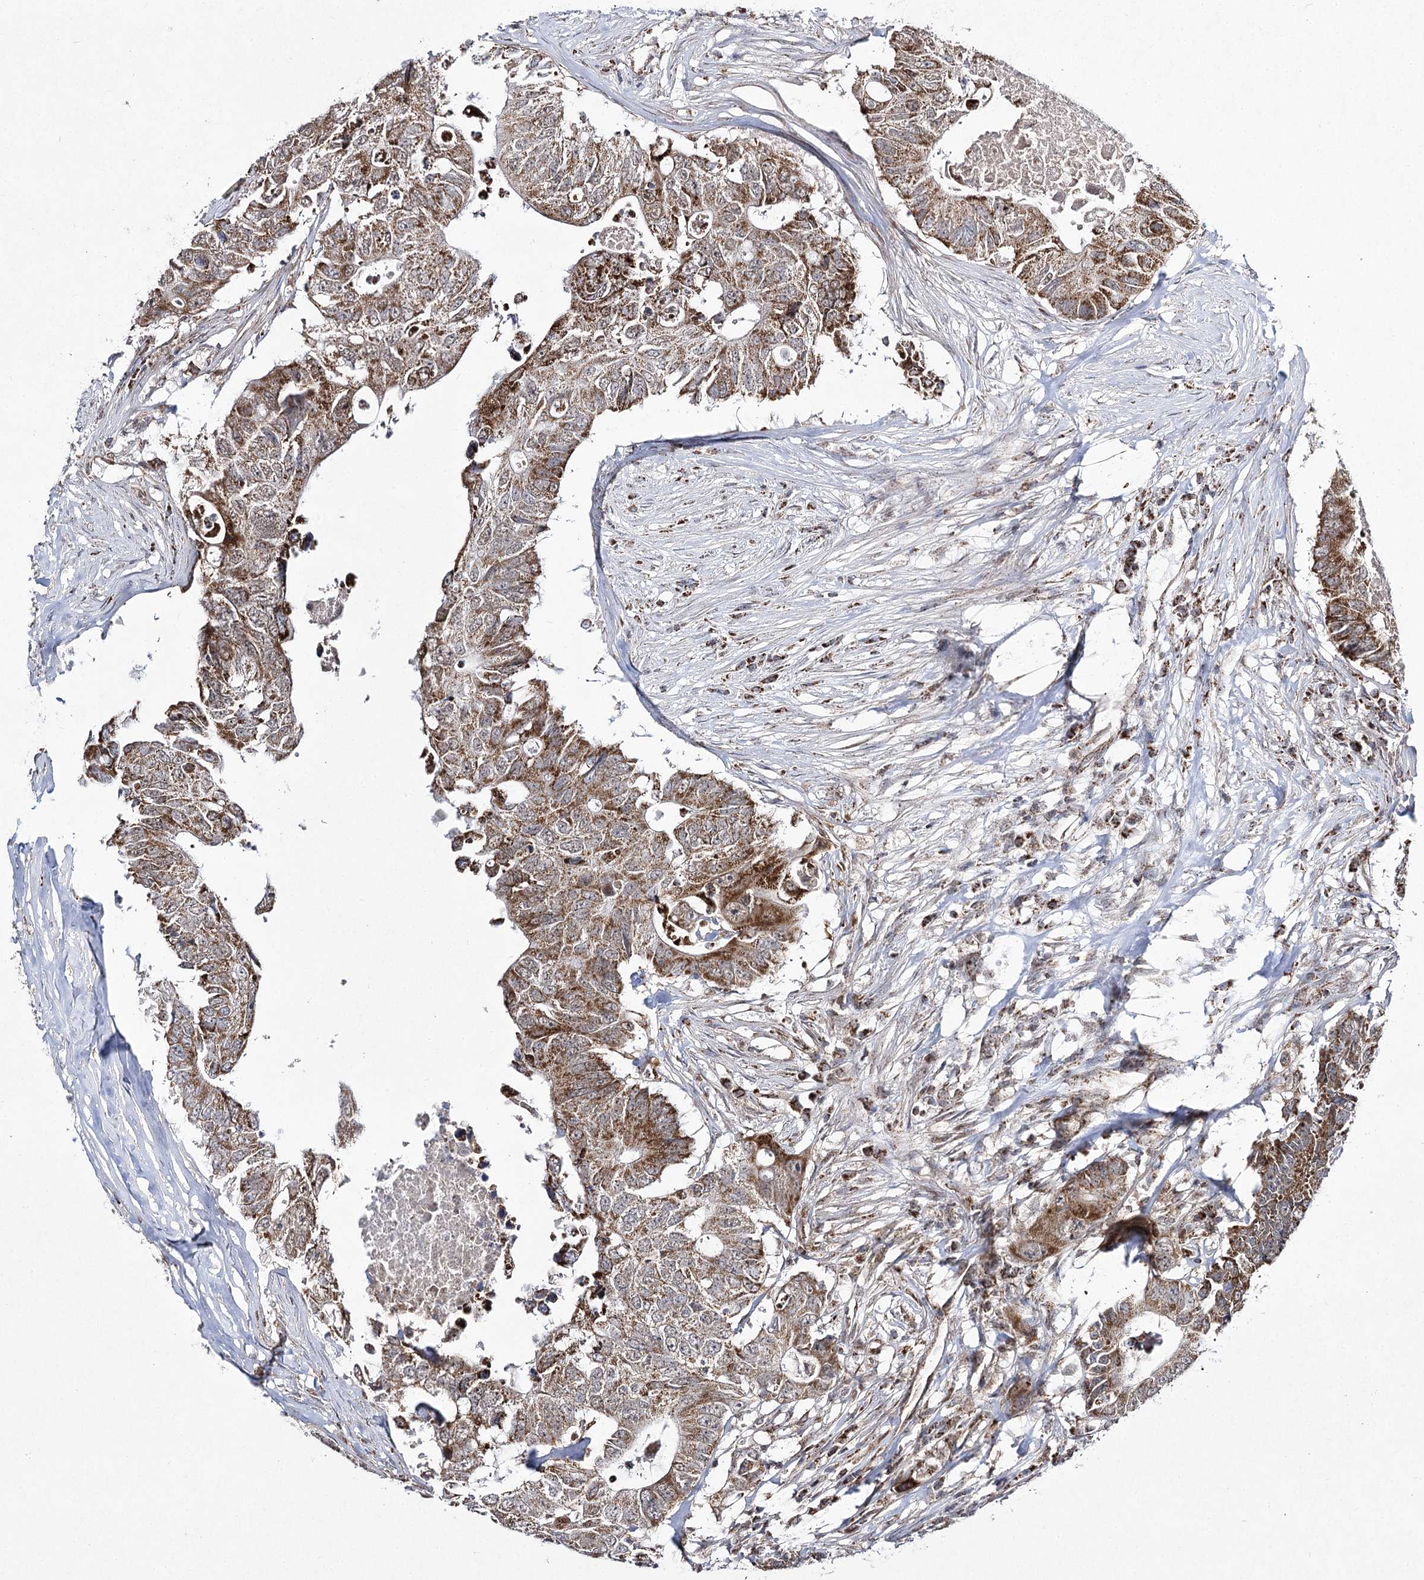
{"staining": {"intensity": "strong", "quantity": ">75%", "location": "cytoplasmic/membranous"}, "tissue": "colorectal cancer", "cell_type": "Tumor cells", "image_type": "cancer", "snomed": [{"axis": "morphology", "description": "Adenocarcinoma, NOS"}, {"axis": "topography", "description": "Colon"}], "caption": "Human colorectal cancer (adenocarcinoma) stained for a protein (brown) exhibits strong cytoplasmic/membranous positive staining in approximately >75% of tumor cells.", "gene": "SLC4A1AP", "patient": {"sex": "male", "age": 71}}